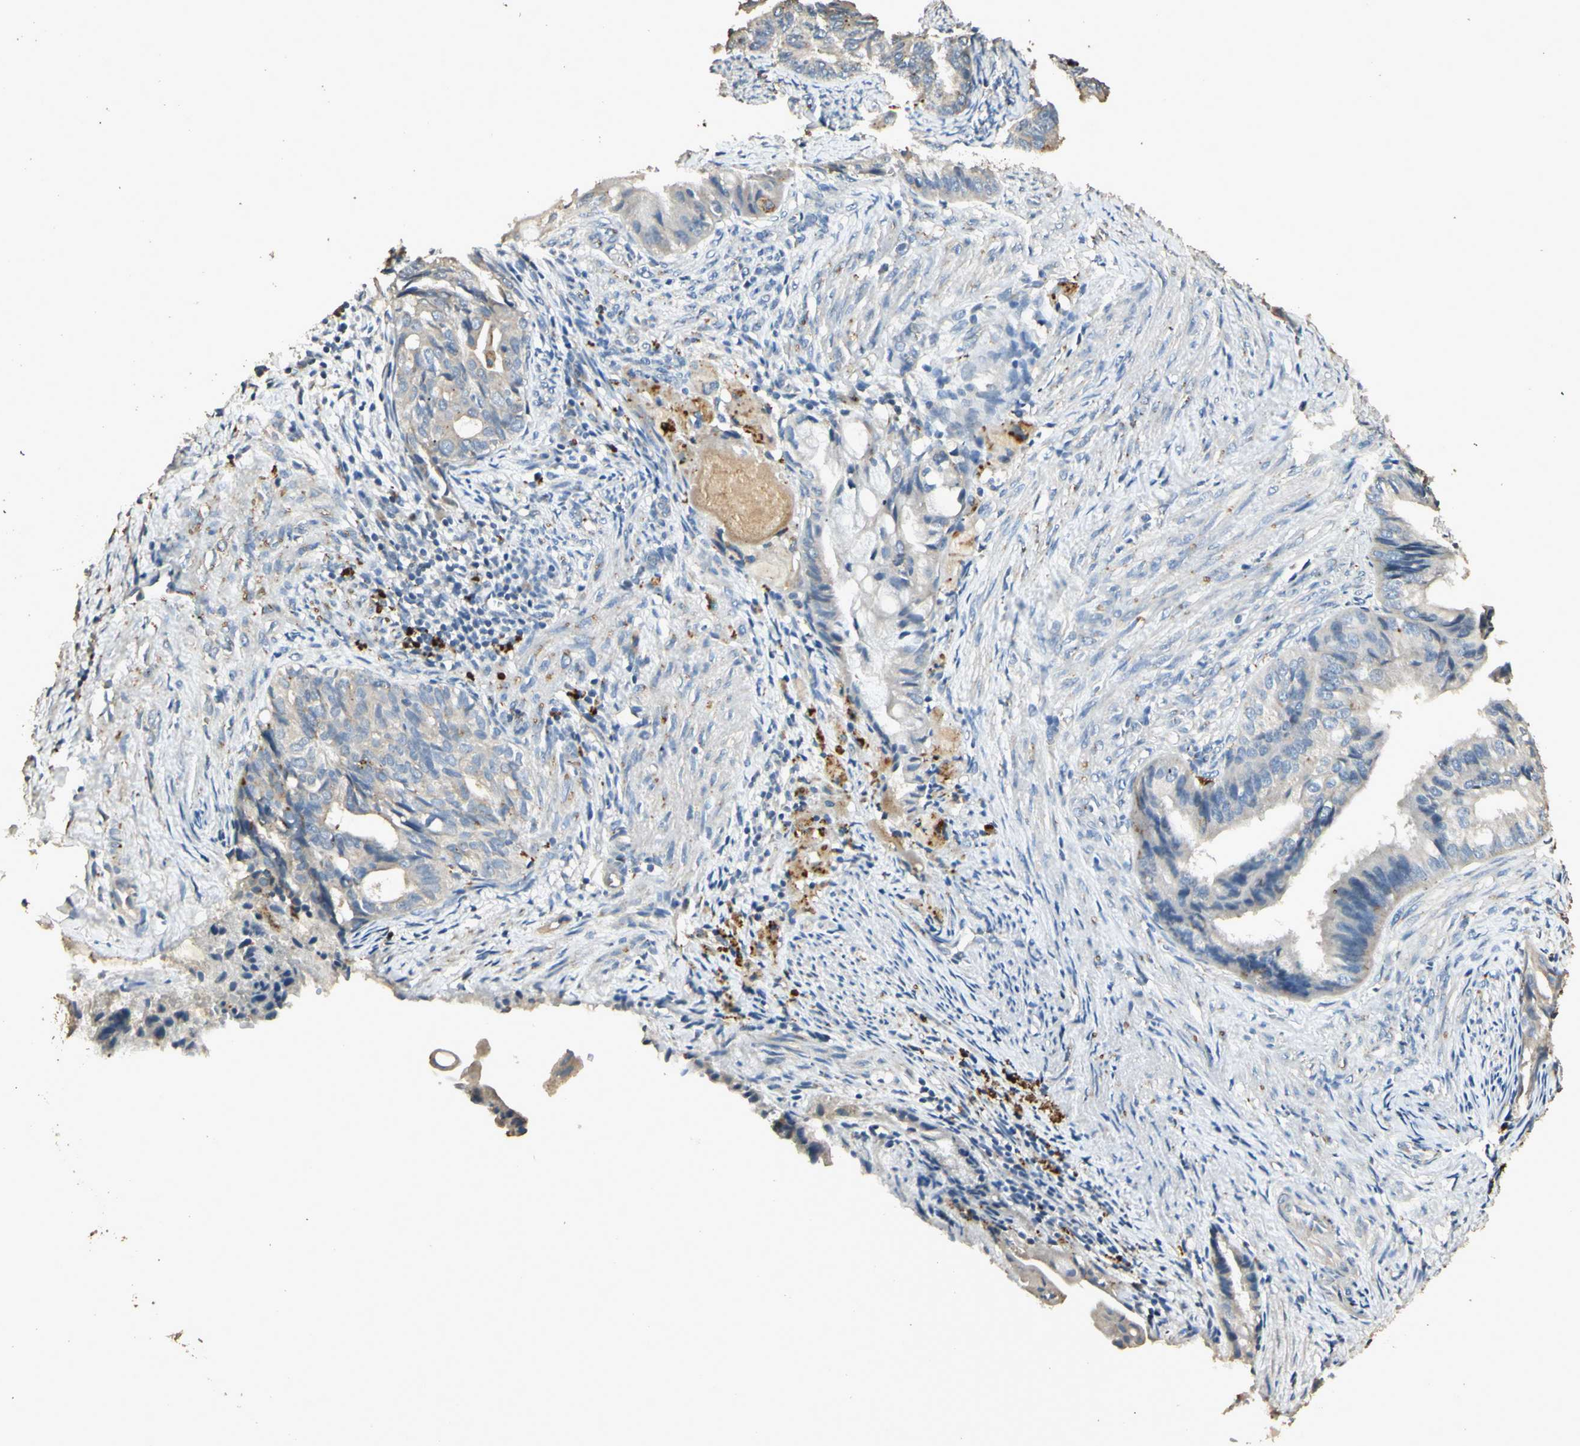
{"staining": {"intensity": "negative", "quantity": "none", "location": "none"}, "tissue": "endometrial cancer", "cell_type": "Tumor cells", "image_type": "cancer", "snomed": [{"axis": "morphology", "description": "Adenocarcinoma, NOS"}, {"axis": "topography", "description": "Endometrium"}], "caption": "Immunohistochemical staining of human endometrial adenocarcinoma demonstrates no significant expression in tumor cells.", "gene": "ARHGEF17", "patient": {"sex": "female", "age": 86}}